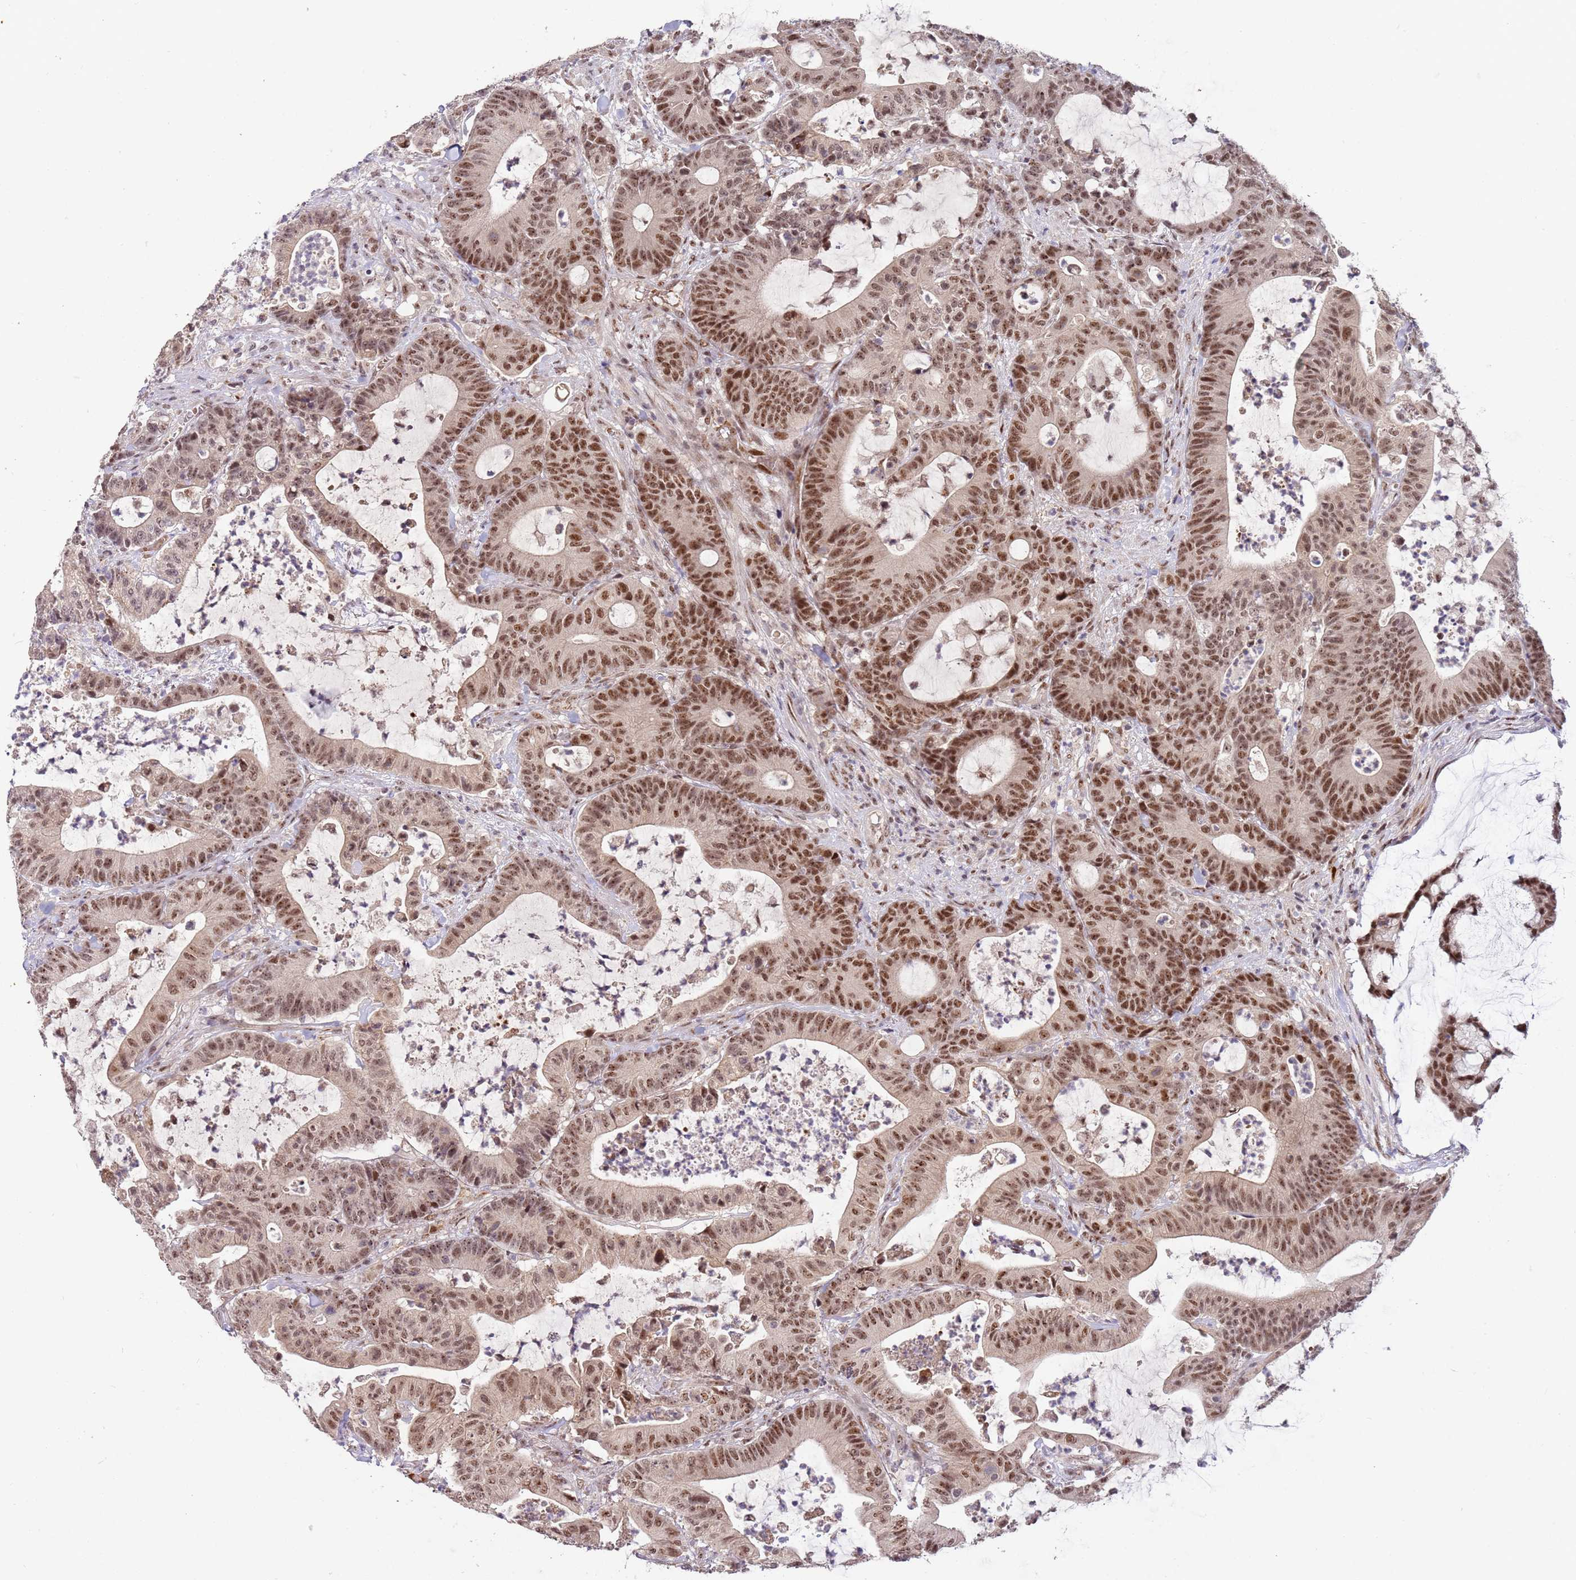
{"staining": {"intensity": "moderate", "quantity": ">75%", "location": "nuclear"}, "tissue": "colorectal cancer", "cell_type": "Tumor cells", "image_type": "cancer", "snomed": [{"axis": "morphology", "description": "Adenocarcinoma, NOS"}, {"axis": "topography", "description": "Colon"}], "caption": "The micrograph demonstrates immunohistochemical staining of colorectal cancer (adenocarcinoma). There is moderate nuclear staining is seen in approximately >75% of tumor cells.", "gene": "LGALSL", "patient": {"sex": "female", "age": 84}}